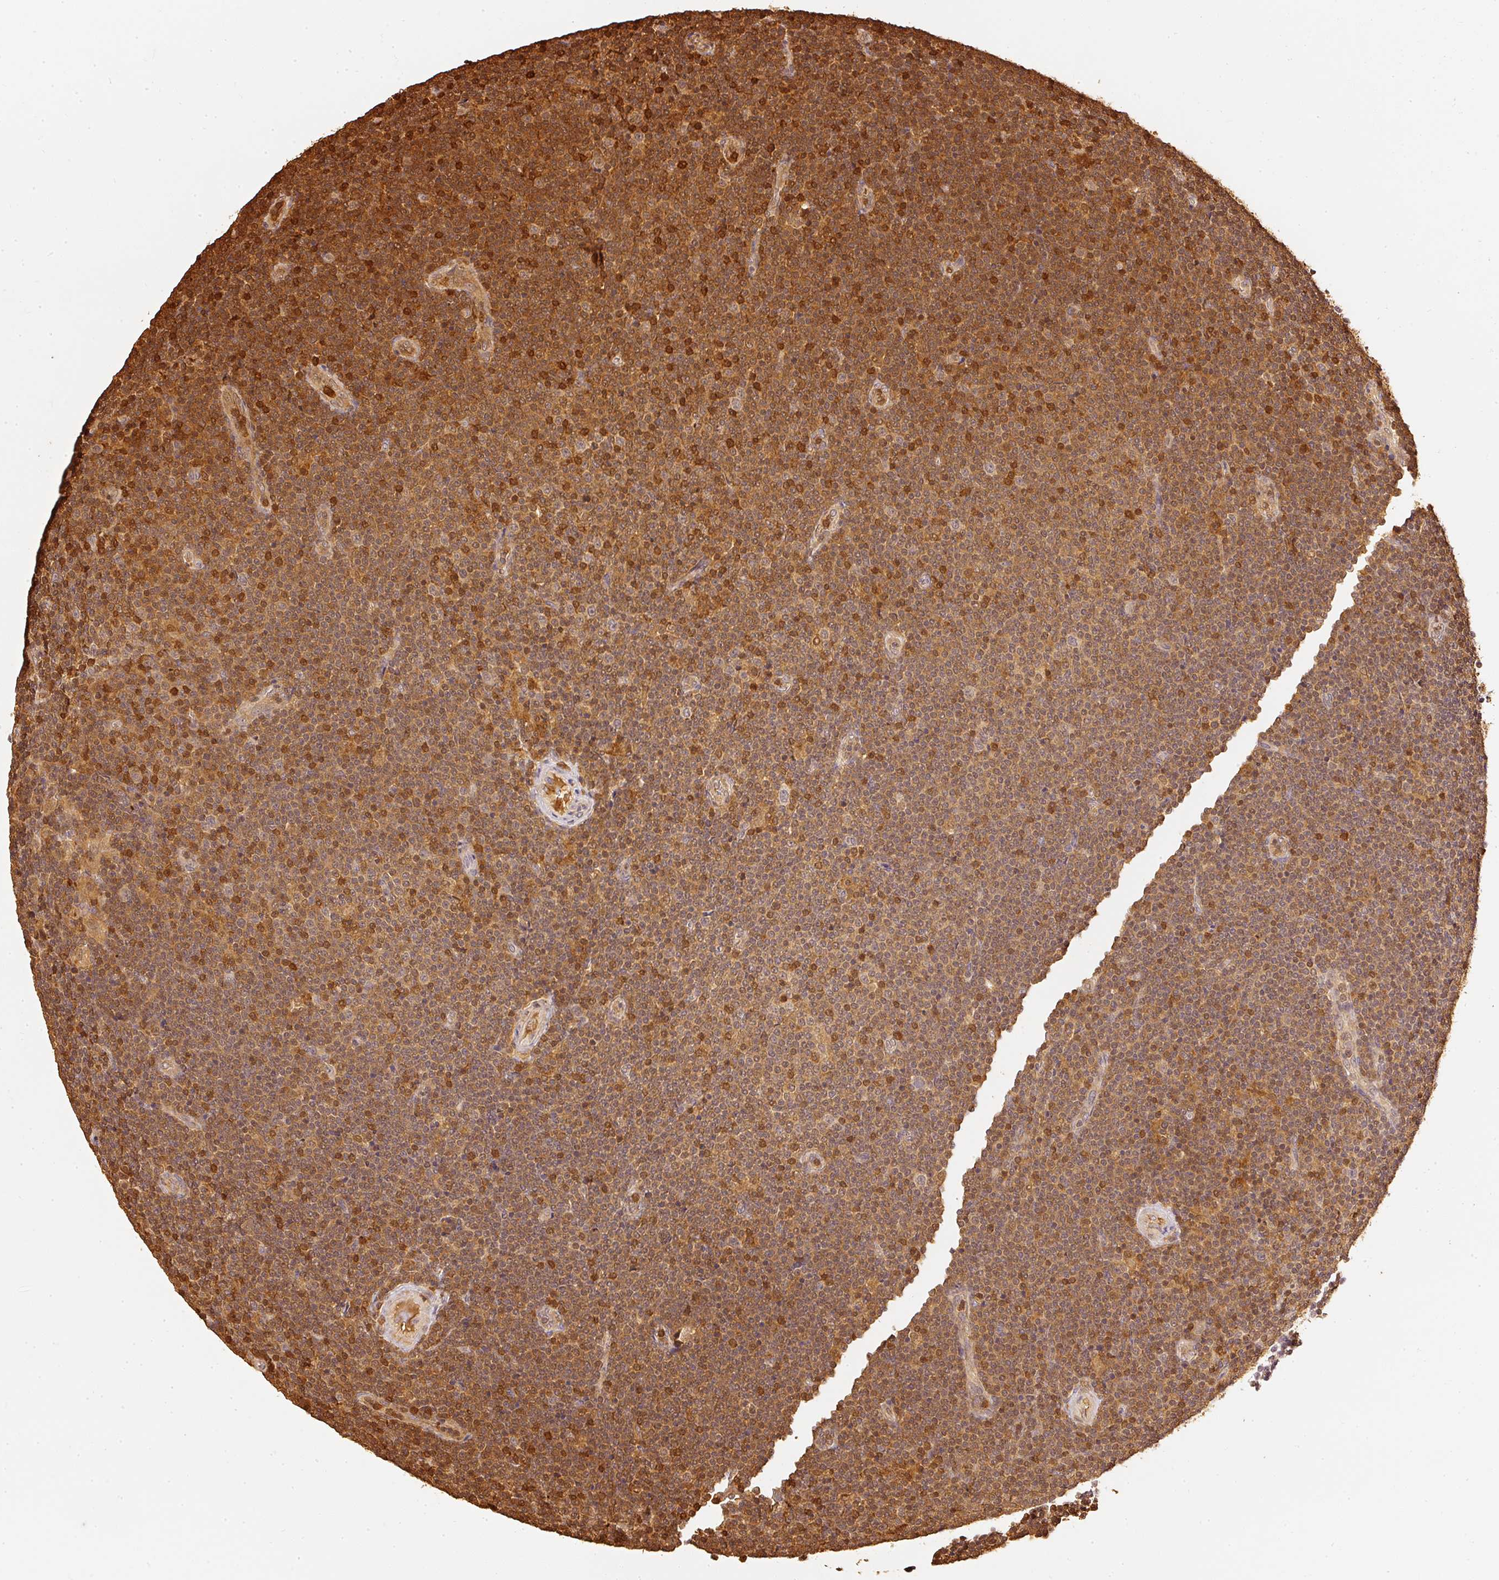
{"staining": {"intensity": "moderate", "quantity": ">75%", "location": "cytoplasmic/membranous,nuclear"}, "tissue": "lymphoma", "cell_type": "Tumor cells", "image_type": "cancer", "snomed": [{"axis": "morphology", "description": "Malignant lymphoma, non-Hodgkin's type, Low grade"}, {"axis": "topography", "description": "Lymph node"}], "caption": "A medium amount of moderate cytoplasmic/membranous and nuclear positivity is identified in approximately >75% of tumor cells in malignant lymphoma, non-Hodgkin's type (low-grade) tissue. The staining is performed using DAB brown chromogen to label protein expression. The nuclei are counter-stained blue using hematoxylin.", "gene": "PFN1", "patient": {"sex": "male", "age": 48}}